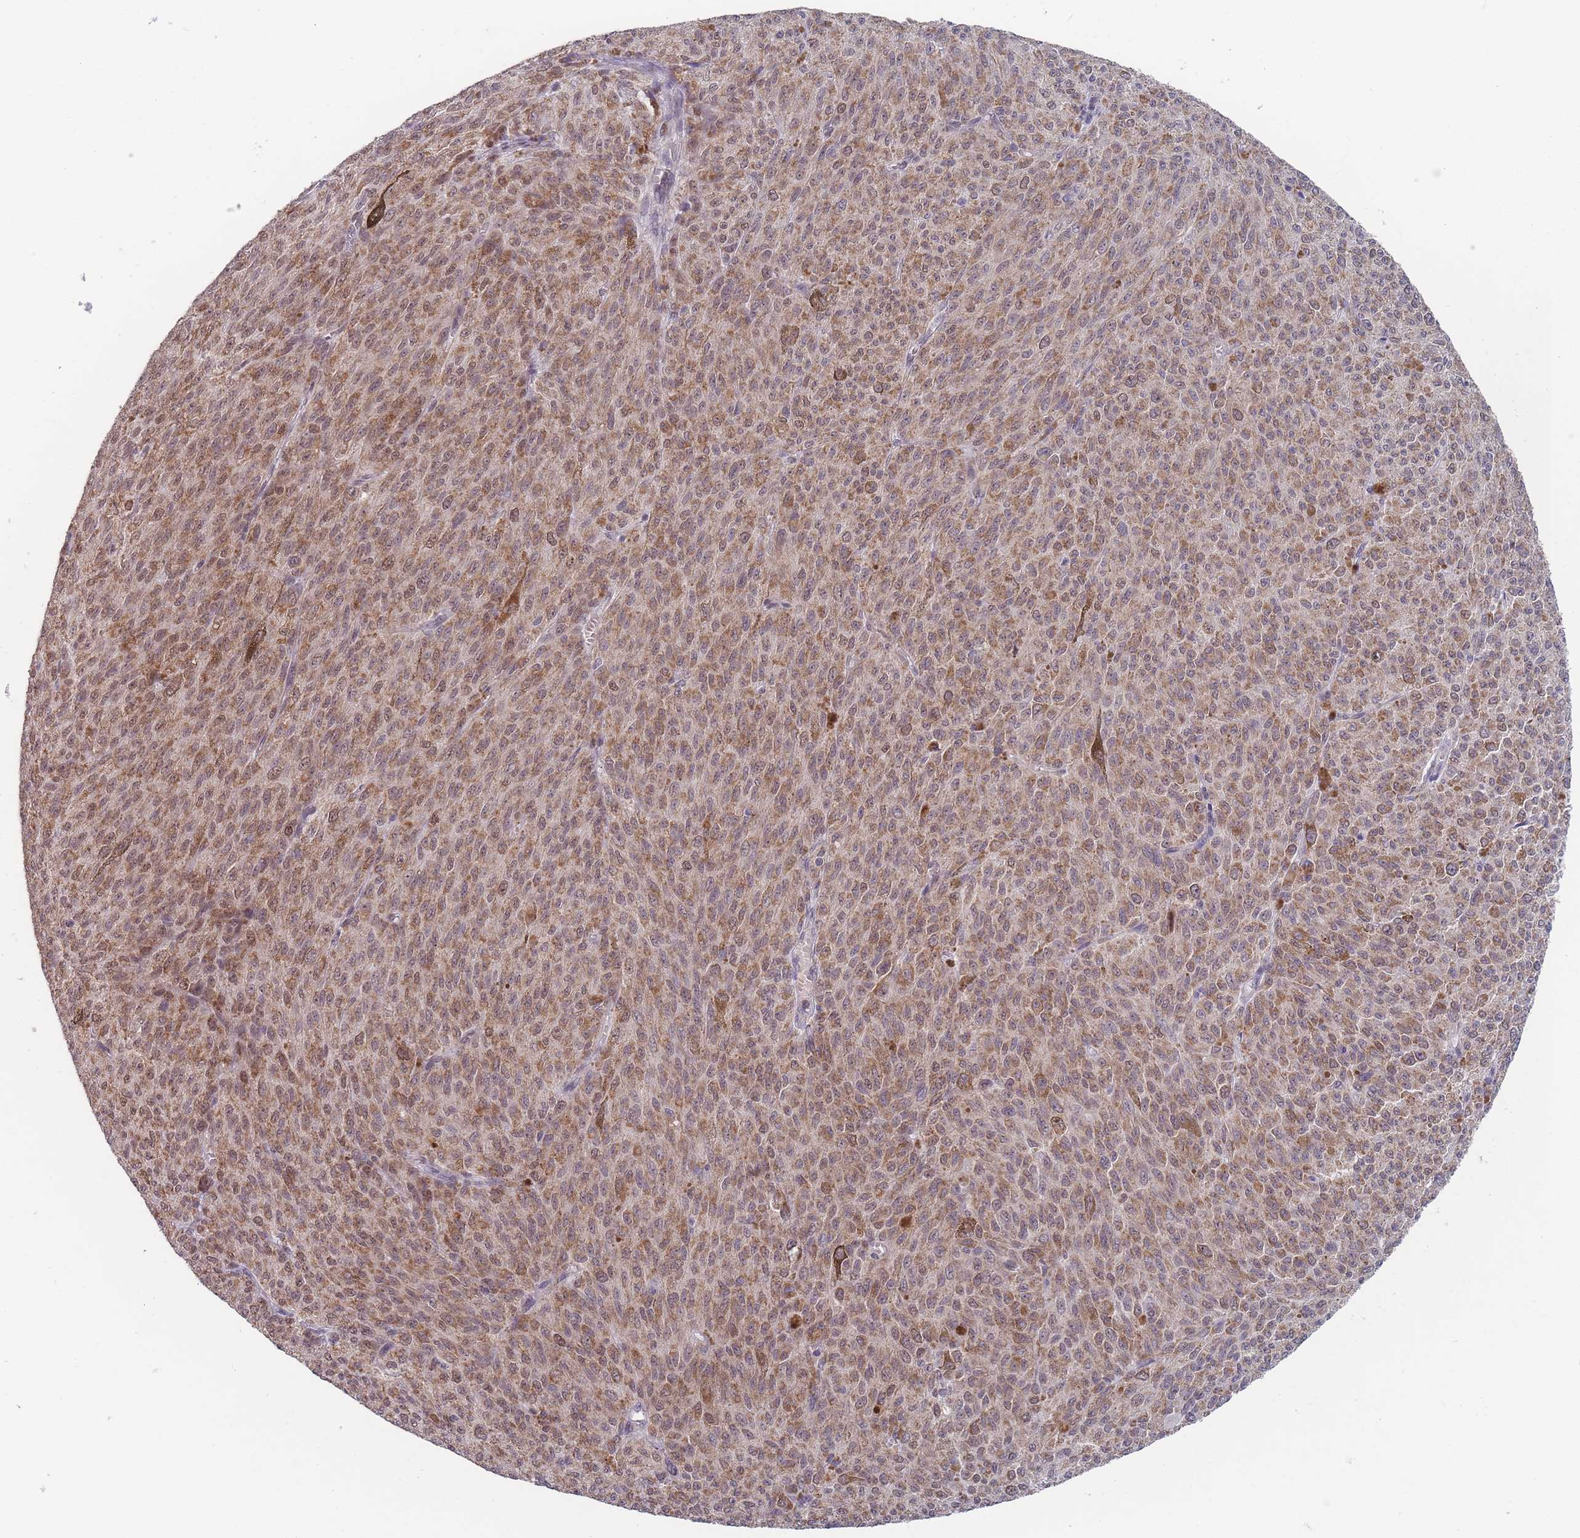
{"staining": {"intensity": "moderate", "quantity": ">75%", "location": "cytoplasmic/membranous,nuclear"}, "tissue": "melanoma", "cell_type": "Tumor cells", "image_type": "cancer", "snomed": [{"axis": "morphology", "description": "Malignant melanoma, NOS"}, {"axis": "topography", "description": "Skin"}], "caption": "A brown stain labels moderate cytoplasmic/membranous and nuclear positivity of a protein in human malignant melanoma tumor cells. (brown staining indicates protein expression, while blue staining denotes nuclei).", "gene": "PEX7", "patient": {"sex": "female", "age": 52}}